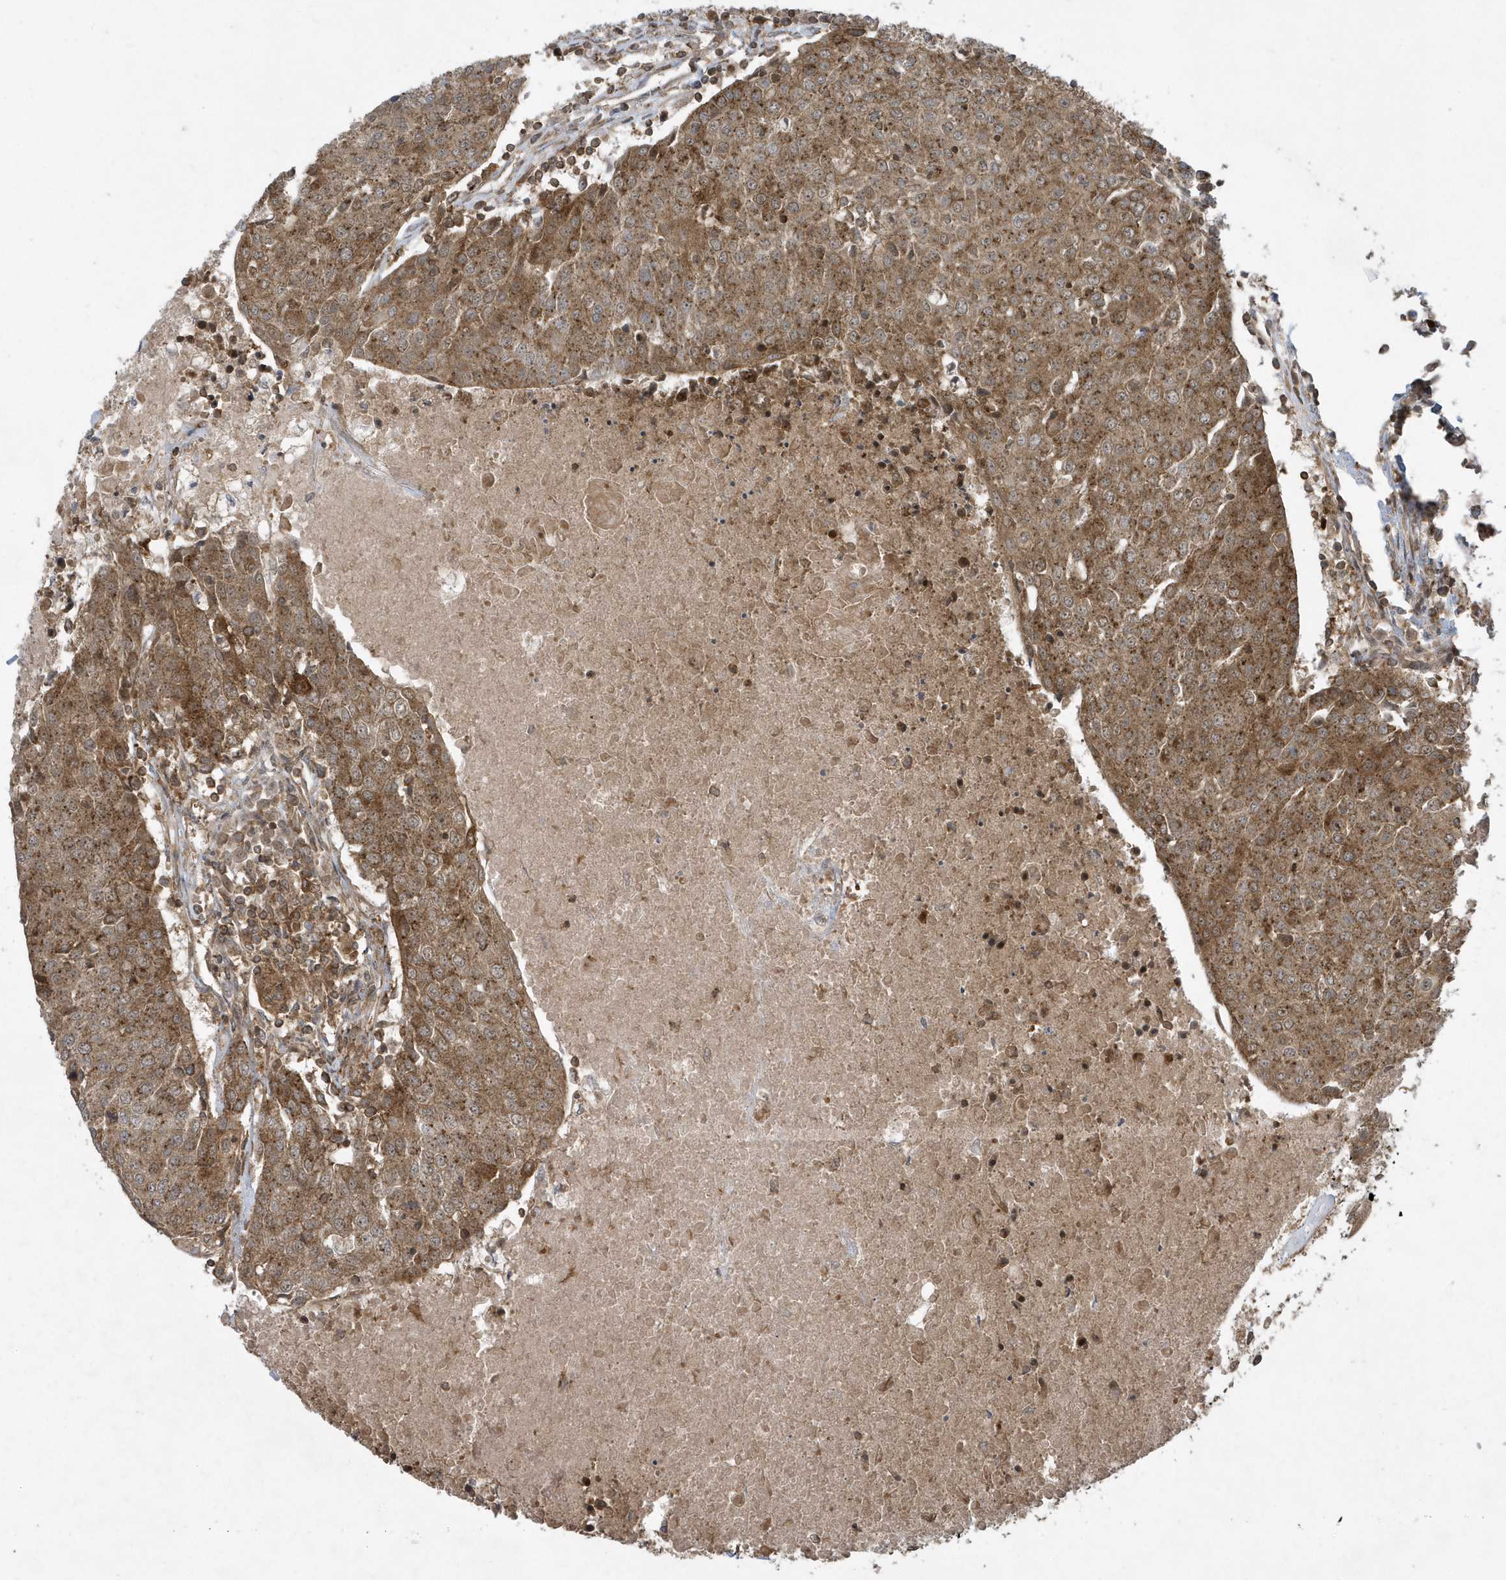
{"staining": {"intensity": "moderate", "quantity": ">75%", "location": "cytoplasmic/membranous"}, "tissue": "urothelial cancer", "cell_type": "Tumor cells", "image_type": "cancer", "snomed": [{"axis": "morphology", "description": "Urothelial carcinoma, High grade"}, {"axis": "topography", "description": "Urinary bladder"}], "caption": "IHC of high-grade urothelial carcinoma demonstrates medium levels of moderate cytoplasmic/membranous staining in about >75% of tumor cells.", "gene": "STAMBP", "patient": {"sex": "female", "age": 85}}